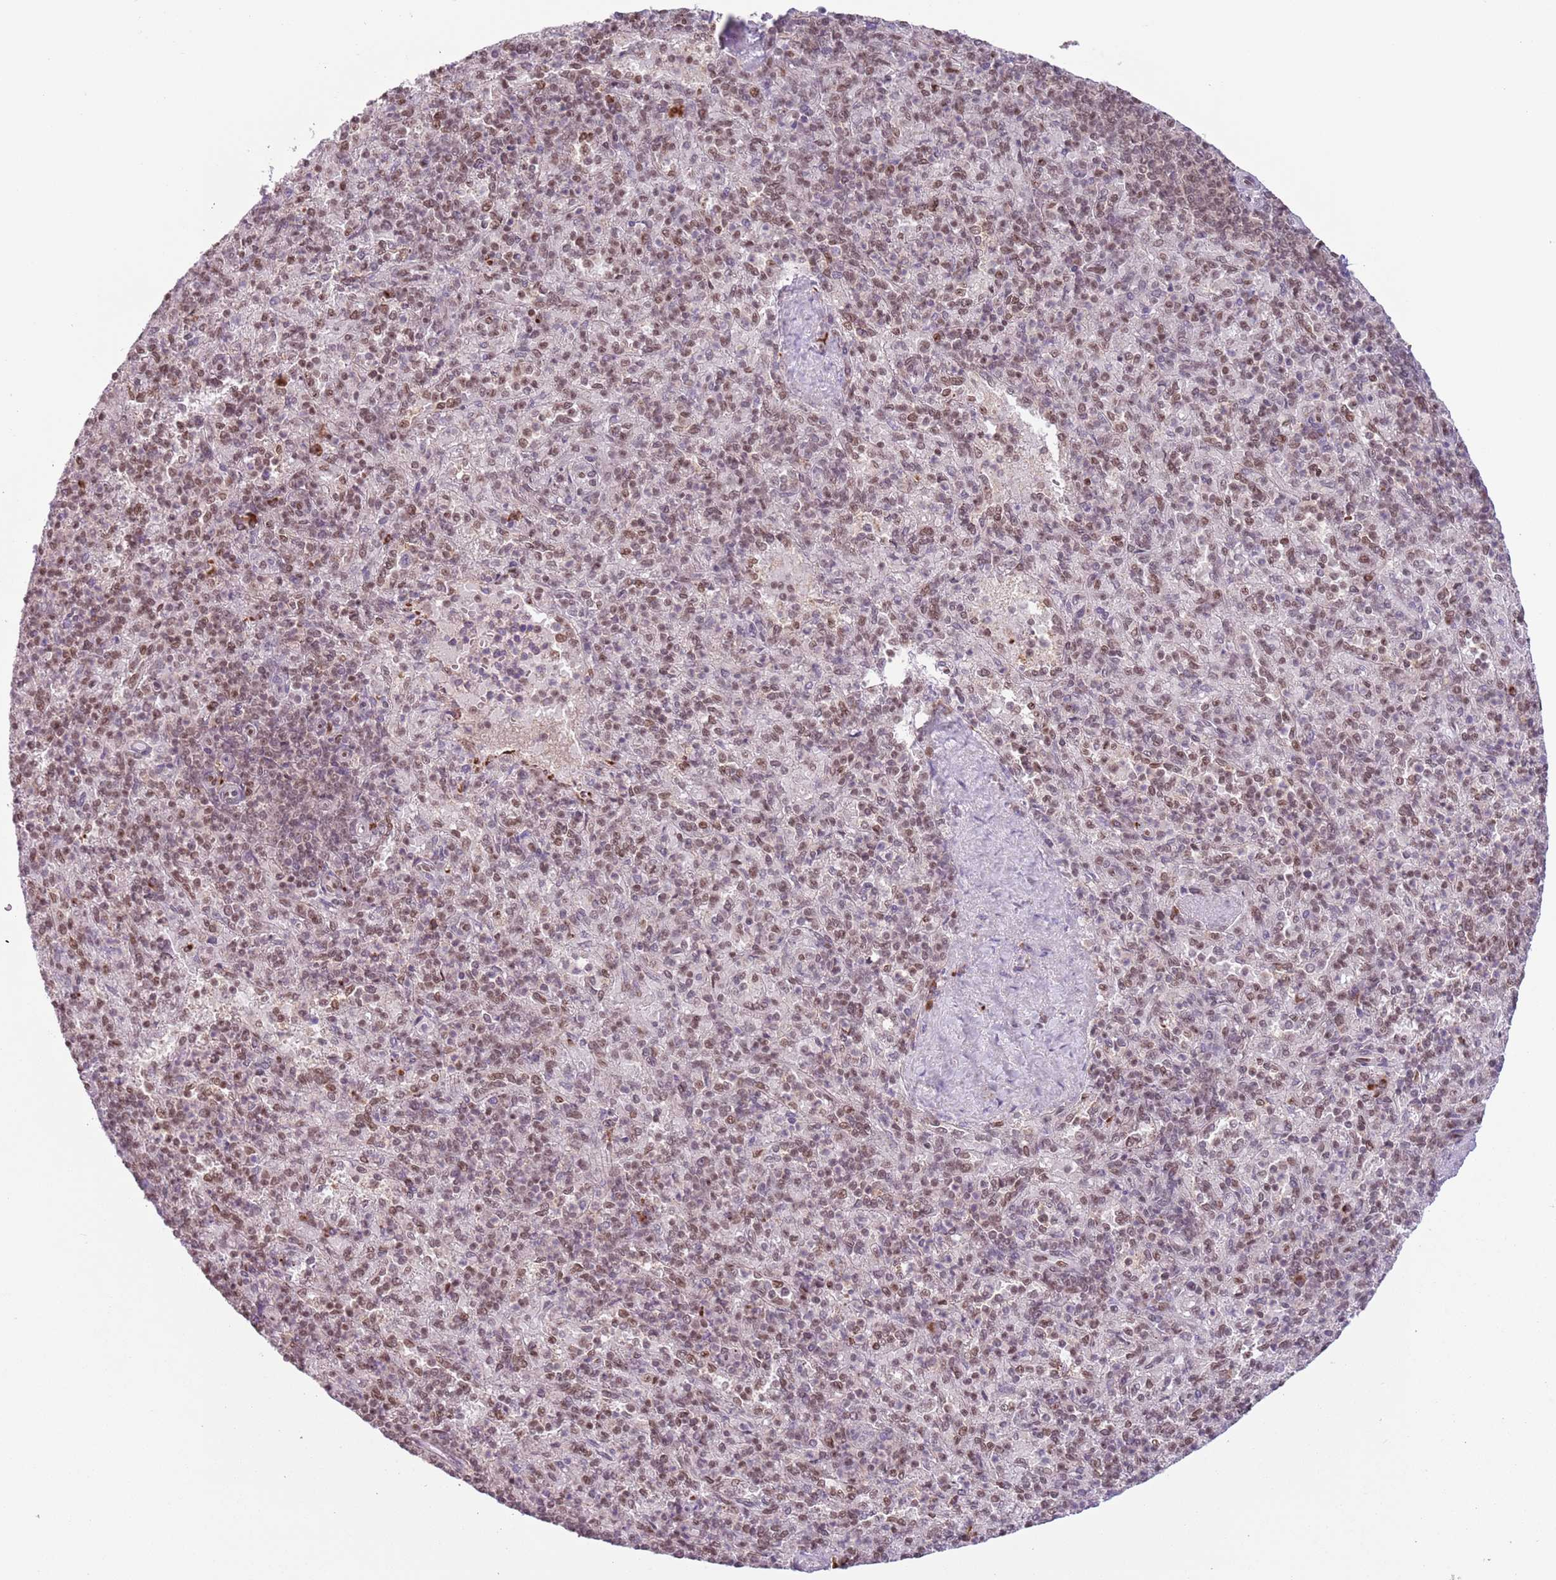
{"staining": {"intensity": "moderate", "quantity": ">75%", "location": "nuclear"}, "tissue": "spleen", "cell_type": "Cells in red pulp", "image_type": "normal", "snomed": [{"axis": "morphology", "description": "Normal tissue, NOS"}, {"axis": "topography", "description": "Spleen"}], "caption": "Spleen stained for a protein (brown) displays moderate nuclear positive expression in about >75% of cells in red pulp.", "gene": "SIPA1L3", "patient": {"sex": "male", "age": 82}}